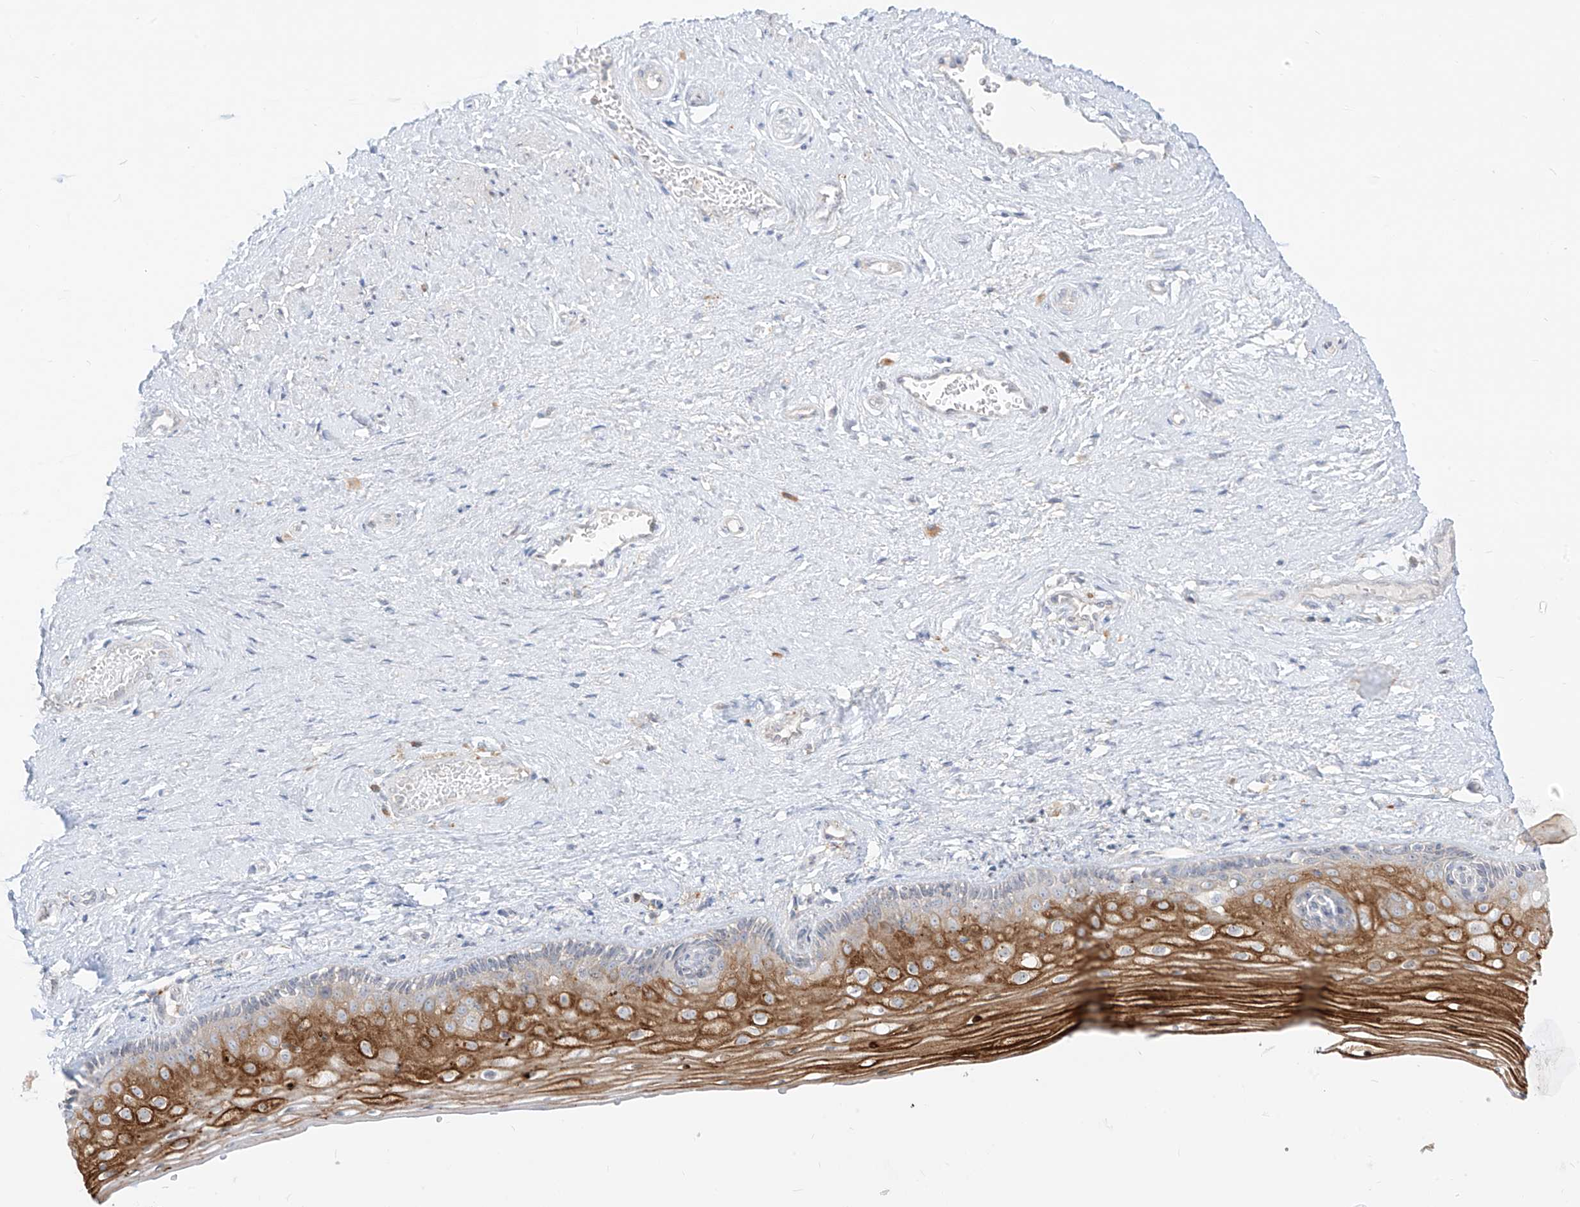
{"staining": {"intensity": "strong", "quantity": "25%-75%", "location": "cytoplasmic/membranous"}, "tissue": "vagina", "cell_type": "Squamous epithelial cells", "image_type": "normal", "snomed": [{"axis": "morphology", "description": "Normal tissue, NOS"}, {"axis": "topography", "description": "Vagina"}], "caption": "Protein staining by immunohistochemistry demonstrates strong cytoplasmic/membranous staining in about 25%-75% of squamous epithelial cells in unremarkable vagina. (Brightfield microscopy of DAB IHC at high magnification).", "gene": "SYTL3", "patient": {"sex": "female", "age": 46}}